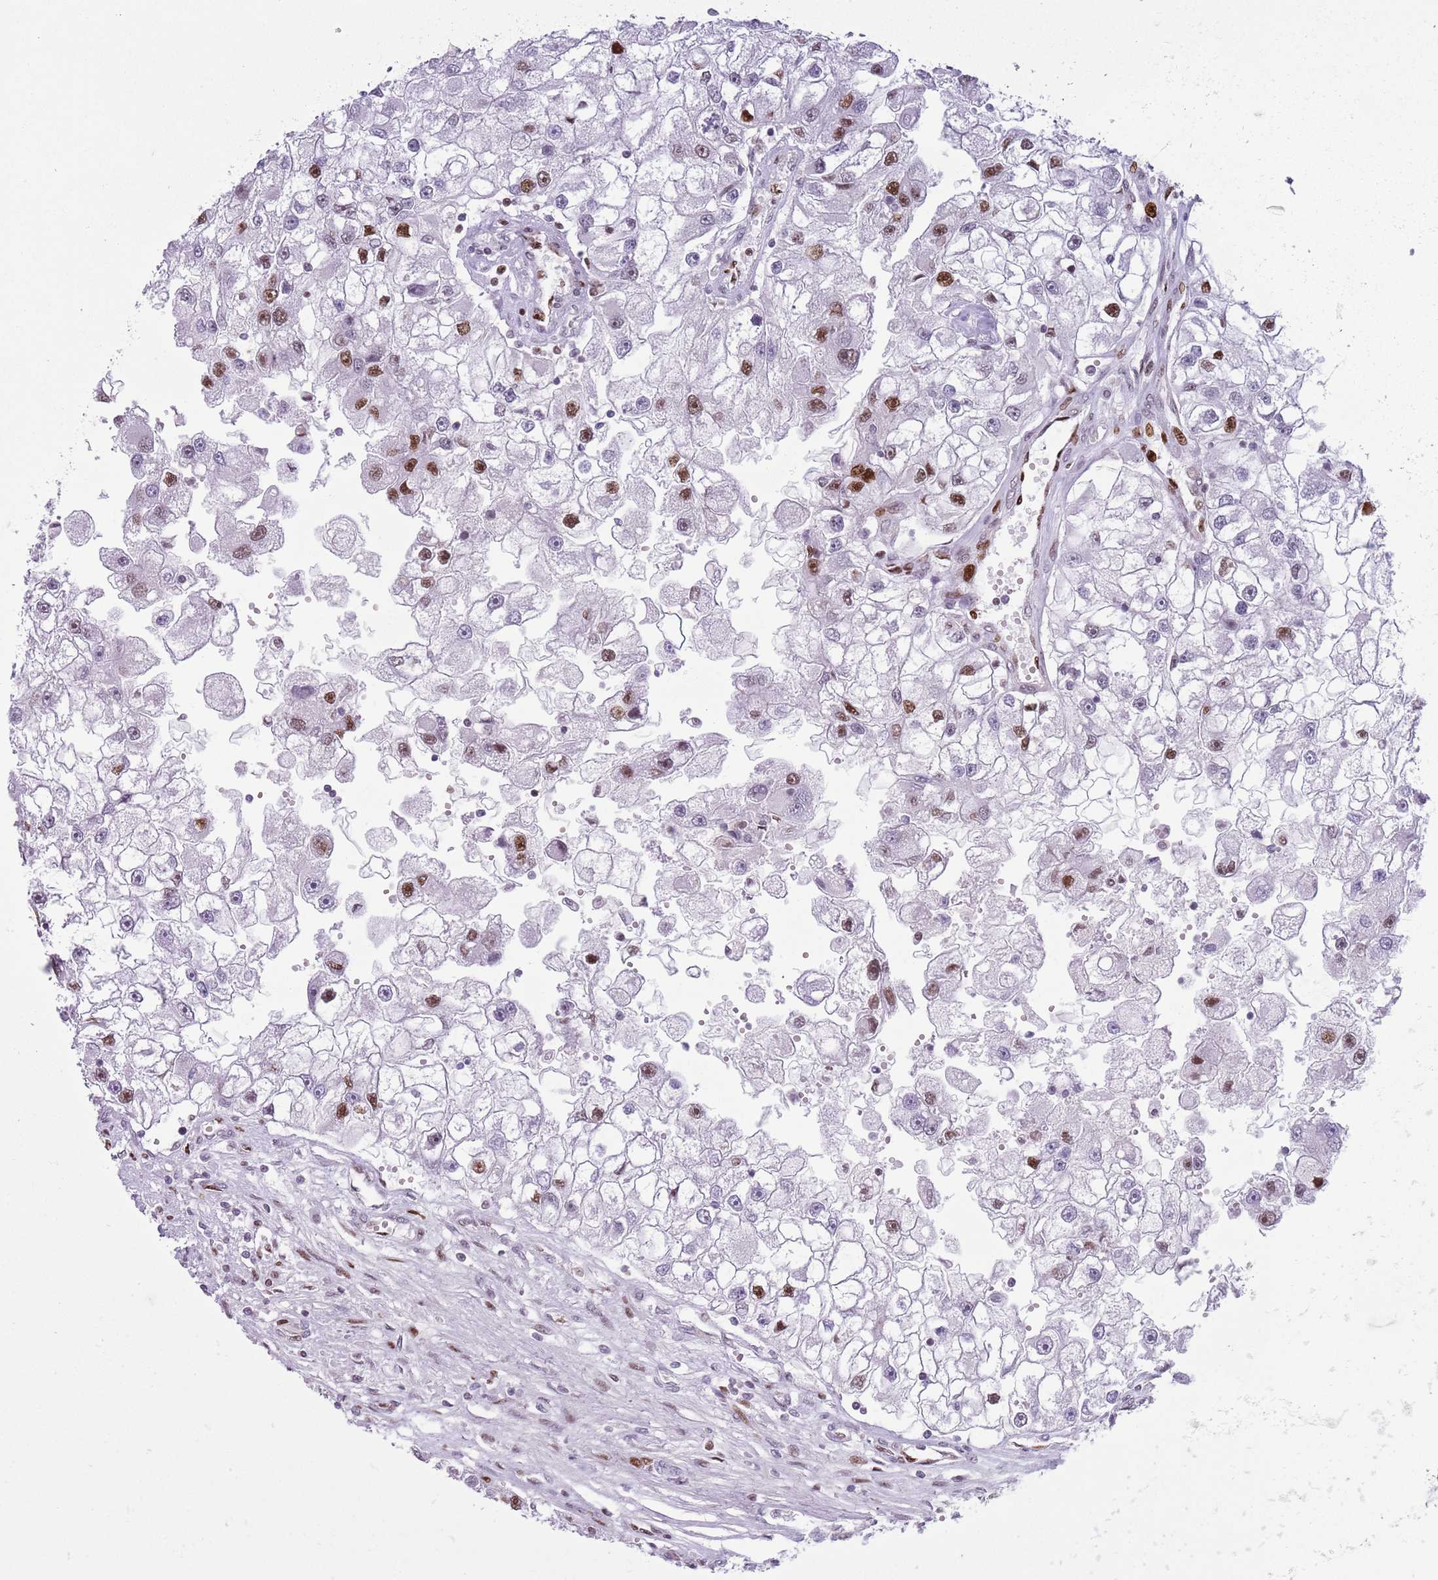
{"staining": {"intensity": "moderate", "quantity": ">75%", "location": "nuclear"}, "tissue": "renal cancer", "cell_type": "Tumor cells", "image_type": "cancer", "snomed": [{"axis": "morphology", "description": "Adenocarcinoma, NOS"}, {"axis": "topography", "description": "Kidney"}], "caption": "The micrograph reveals immunohistochemical staining of renal adenocarcinoma. There is moderate nuclear staining is appreciated in about >75% of tumor cells. (brown staining indicates protein expression, while blue staining denotes nuclei).", "gene": "MFSD10", "patient": {"sex": "male", "age": 63}}